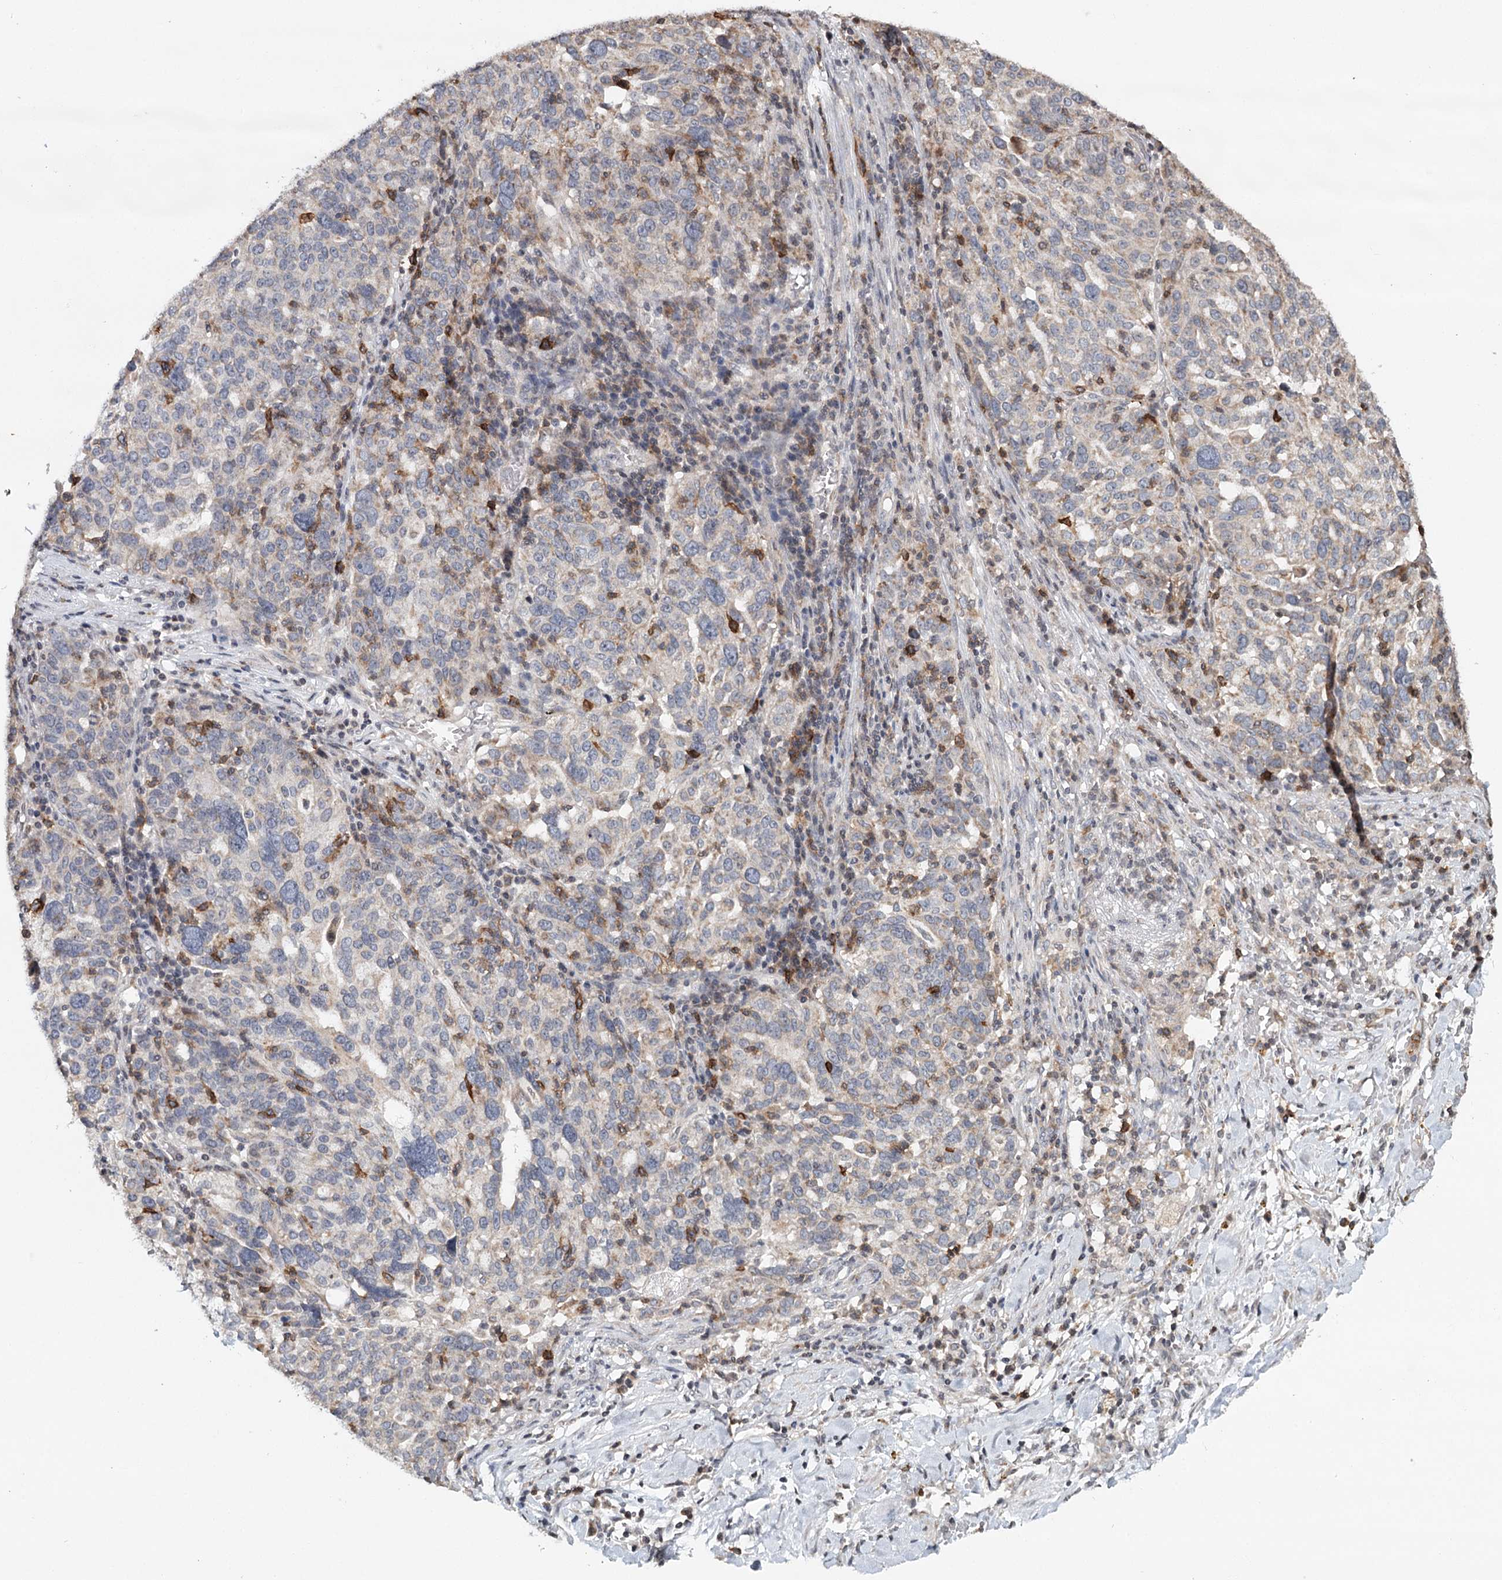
{"staining": {"intensity": "weak", "quantity": "<25%", "location": "cytoplasmic/membranous"}, "tissue": "ovarian cancer", "cell_type": "Tumor cells", "image_type": "cancer", "snomed": [{"axis": "morphology", "description": "Cystadenocarcinoma, serous, NOS"}, {"axis": "topography", "description": "Ovary"}], "caption": "Tumor cells show no significant positivity in ovarian cancer.", "gene": "ICOS", "patient": {"sex": "female", "age": 59}}